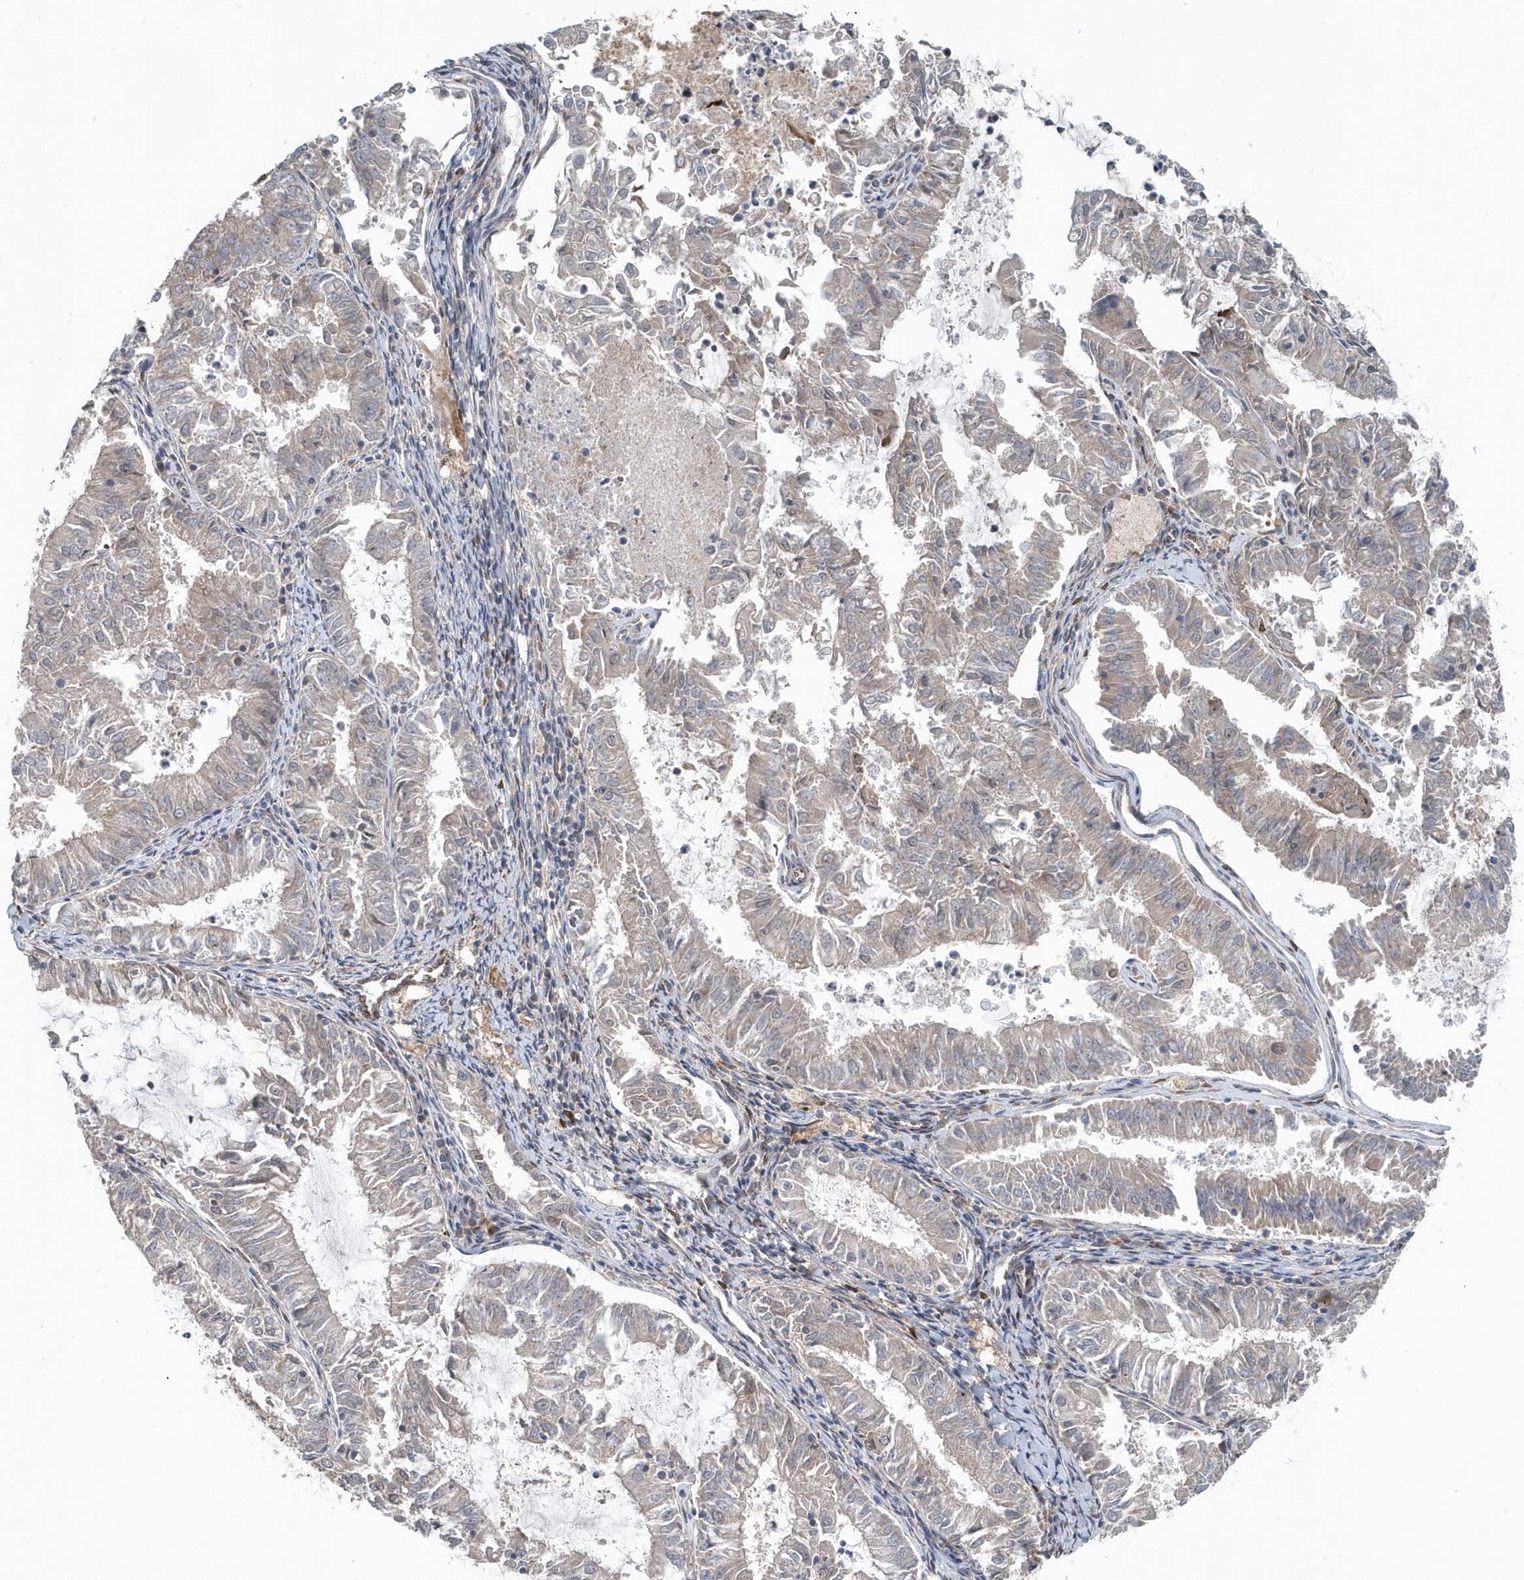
{"staining": {"intensity": "negative", "quantity": "none", "location": "none"}, "tissue": "endometrial cancer", "cell_type": "Tumor cells", "image_type": "cancer", "snomed": [{"axis": "morphology", "description": "Adenocarcinoma, NOS"}, {"axis": "topography", "description": "Endometrium"}], "caption": "DAB immunohistochemical staining of endometrial cancer demonstrates no significant expression in tumor cells.", "gene": "MCC", "patient": {"sex": "female", "age": 57}}